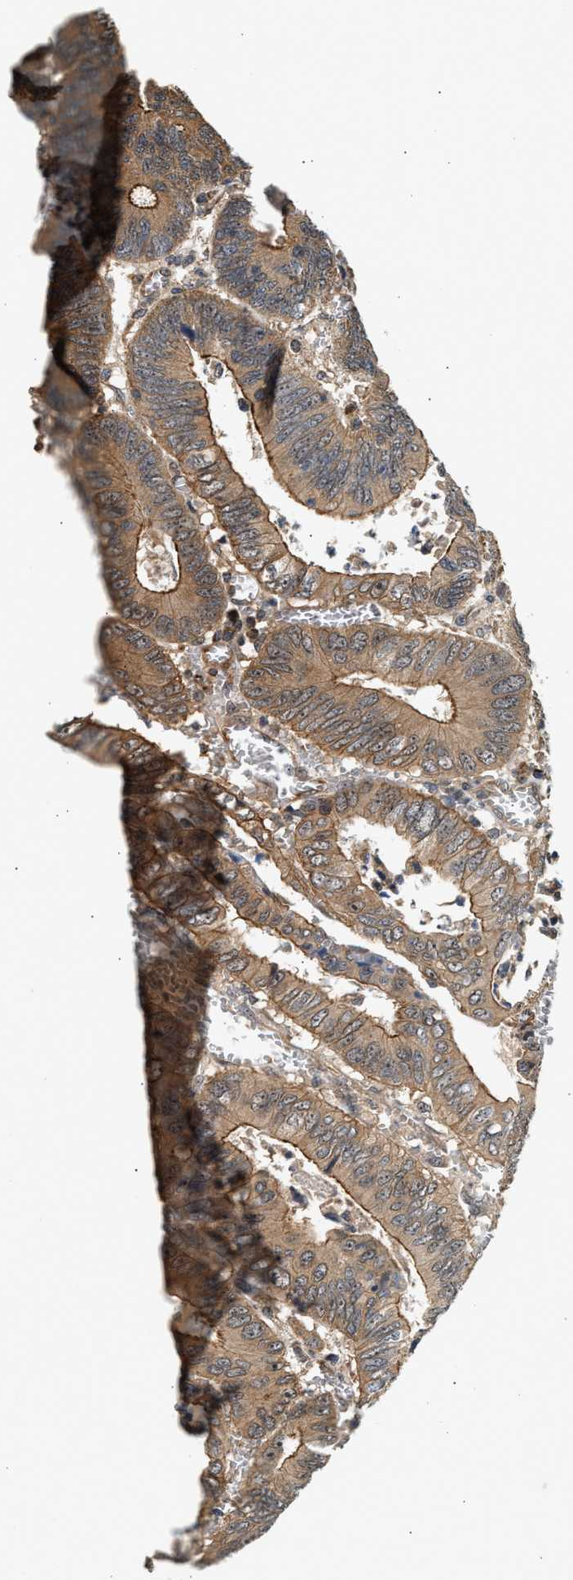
{"staining": {"intensity": "moderate", "quantity": ">75%", "location": "cytoplasmic/membranous"}, "tissue": "colorectal cancer", "cell_type": "Tumor cells", "image_type": "cancer", "snomed": [{"axis": "morphology", "description": "Inflammation, NOS"}, {"axis": "morphology", "description": "Adenocarcinoma, NOS"}, {"axis": "topography", "description": "Colon"}], "caption": "Immunohistochemistry (IHC) histopathology image of neoplastic tissue: human colorectal cancer (adenocarcinoma) stained using immunohistochemistry (IHC) shows medium levels of moderate protein expression localized specifically in the cytoplasmic/membranous of tumor cells, appearing as a cytoplasmic/membranous brown color.", "gene": "DUSP14", "patient": {"sex": "male", "age": 72}}